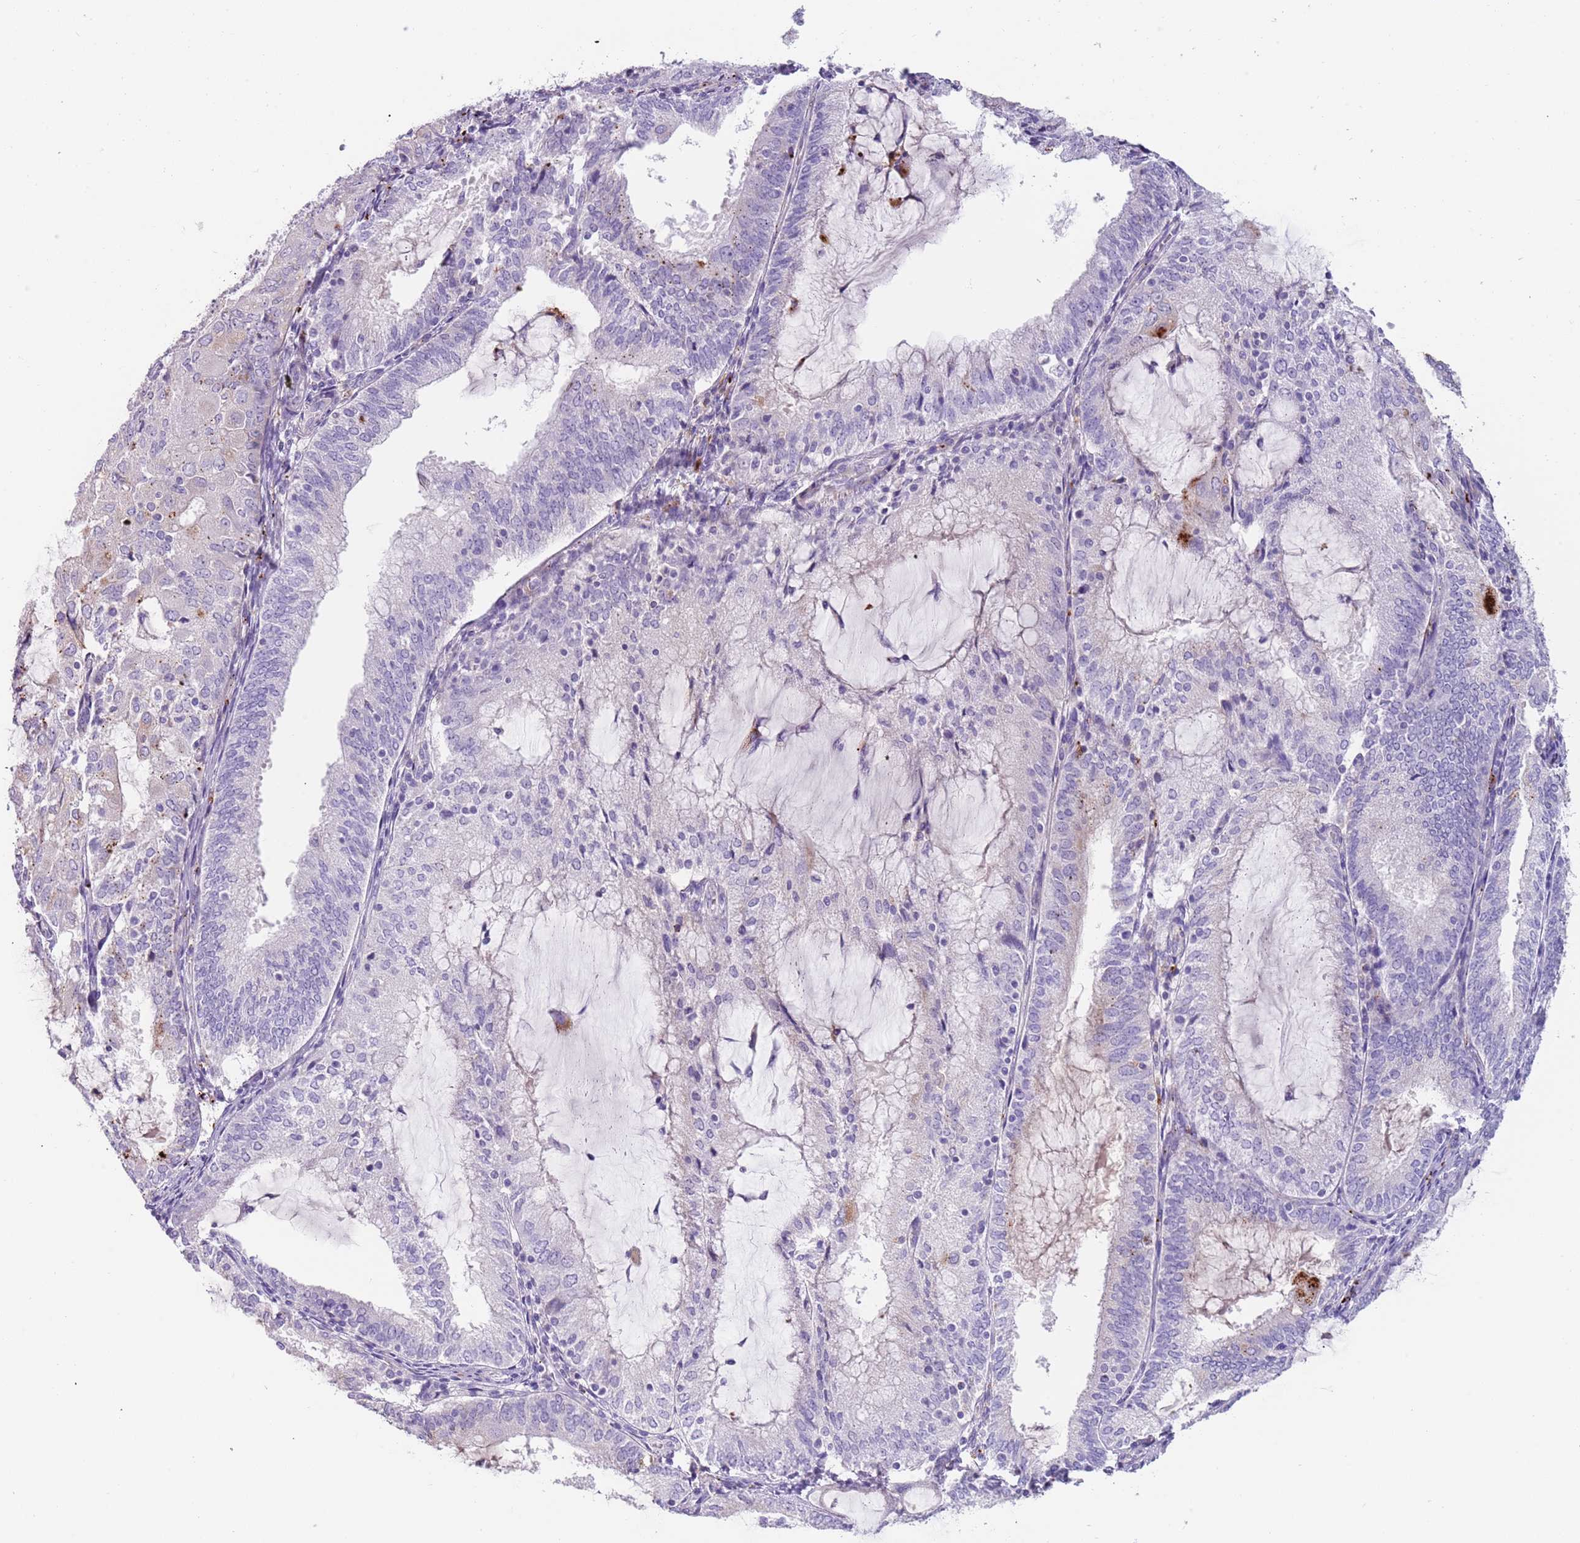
{"staining": {"intensity": "negative", "quantity": "none", "location": "none"}, "tissue": "endometrial cancer", "cell_type": "Tumor cells", "image_type": "cancer", "snomed": [{"axis": "morphology", "description": "Adenocarcinoma, NOS"}, {"axis": "topography", "description": "Endometrium"}], "caption": "Tumor cells are negative for protein expression in human adenocarcinoma (endometrial).", "gene": "LRRN3", "patient": {"sex": "female", "age": 81}}